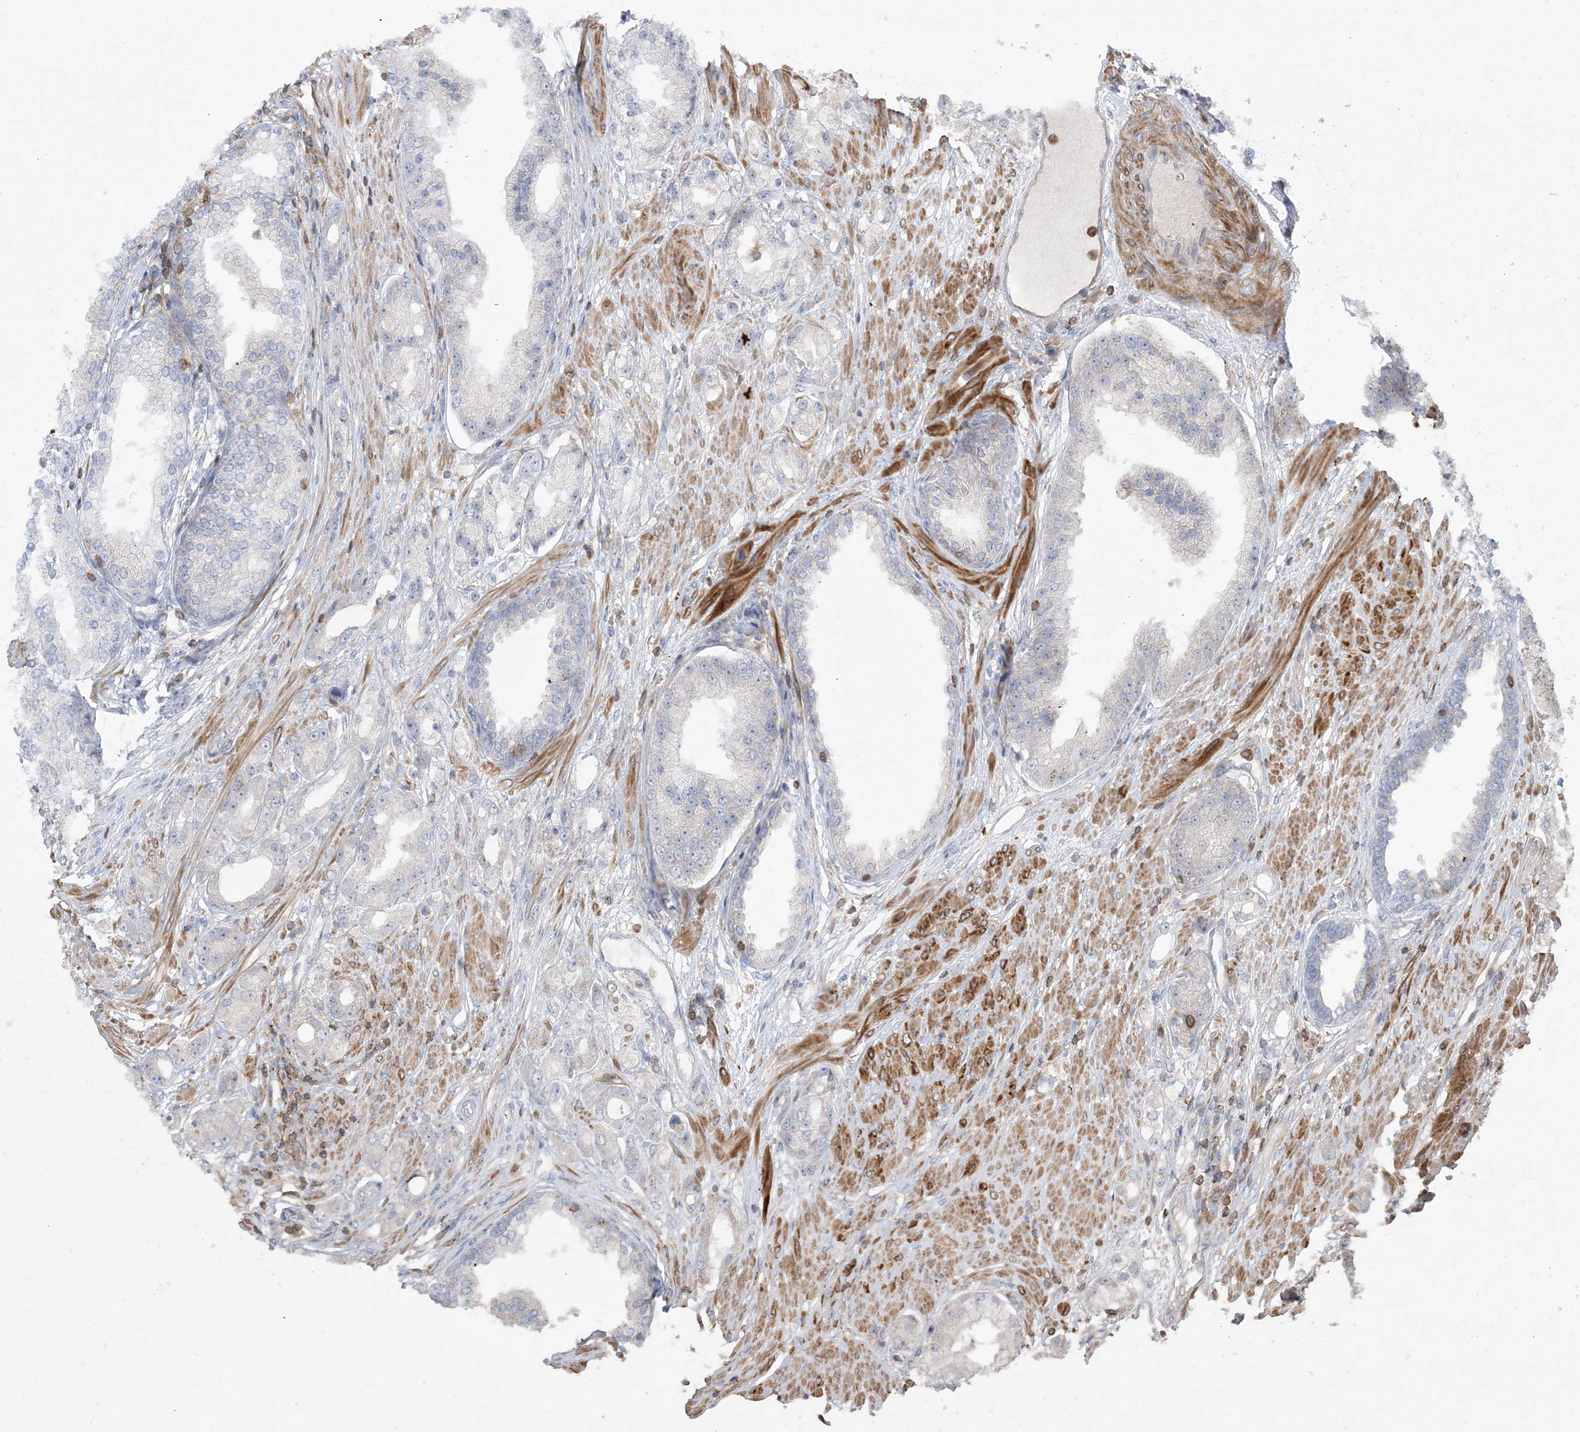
{"staining": {"intensity": "negative", "quantity": "none", "location": "none"}, "tissue": "prostate cancer", "cell_type": "Tumor cells", "image_type": "cancer", "snomed": [{"axis": "morphology", "description": "Adenocarcinoma, Low grade"}, {"axis": "topography", "description": "Prostate"}], "caption": "Immunohistochemistry image of neoplastic tissue: prostate cancer (adenocarcinoma (low-grade)) stained with DAB exhibits no significant protein positivity in tumor cells.", "gene": "ARHGAP30", "patient": {"sex": "male", "age": 67}}